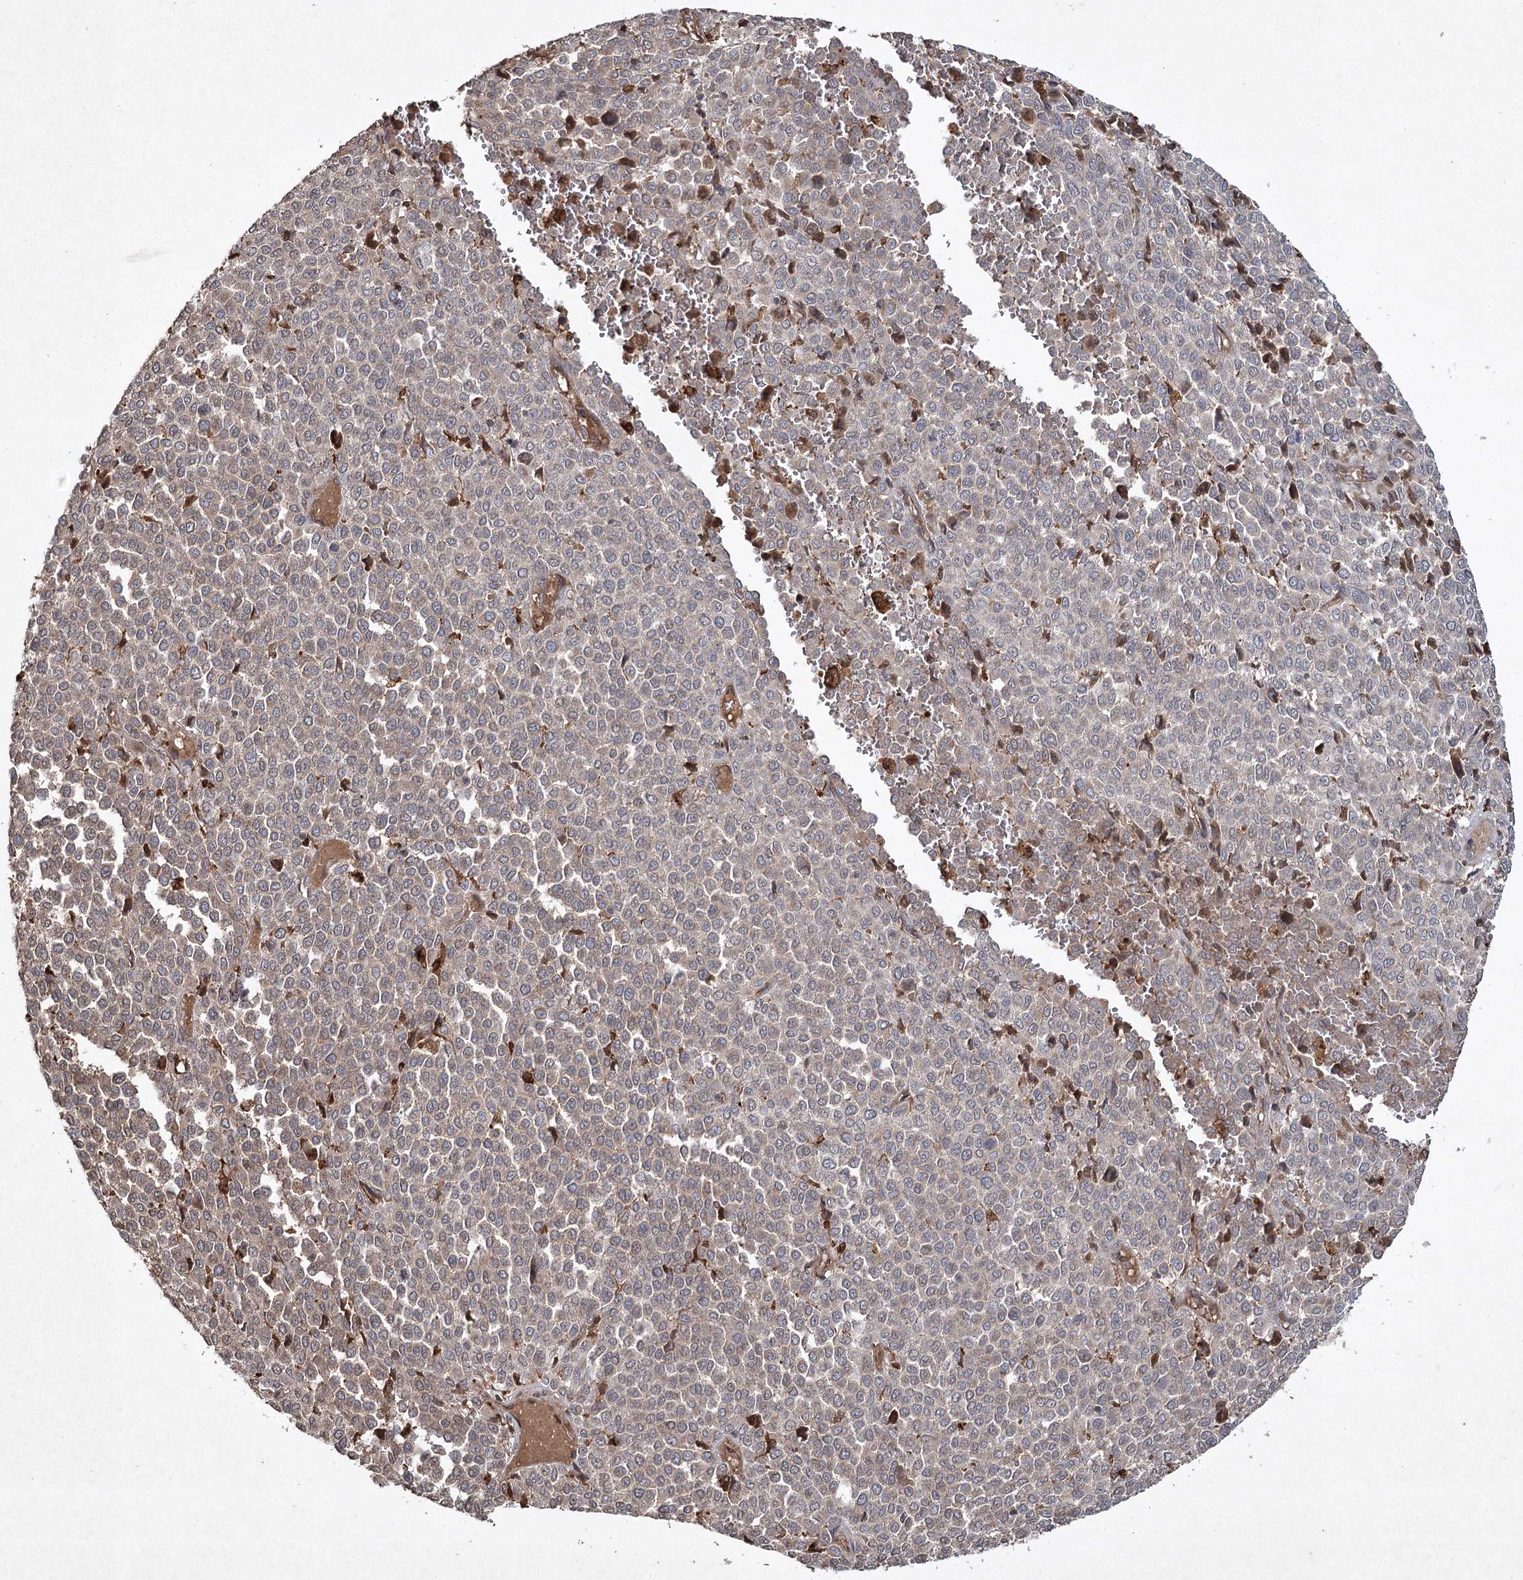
{"staining": {"intensity": "weak", "quantity": "<25%", "location": "cytoplasmic/membranous"}, "tissue": "melanoma", "cell_type": "Tumor cells", "image_type": "cancer", "snomed": [{"axis": "morphology", "description": "Malignant melanoma, Metastatic site"}, {"axis": "topography", "description": "Pancreas"}], "caption": "Micrograph shows no significant protein staining in tumor cells of malignant melanoma (metastatic site).", "gene": "CYP2B6", "patient": {"sex": "female", "age": 30}}